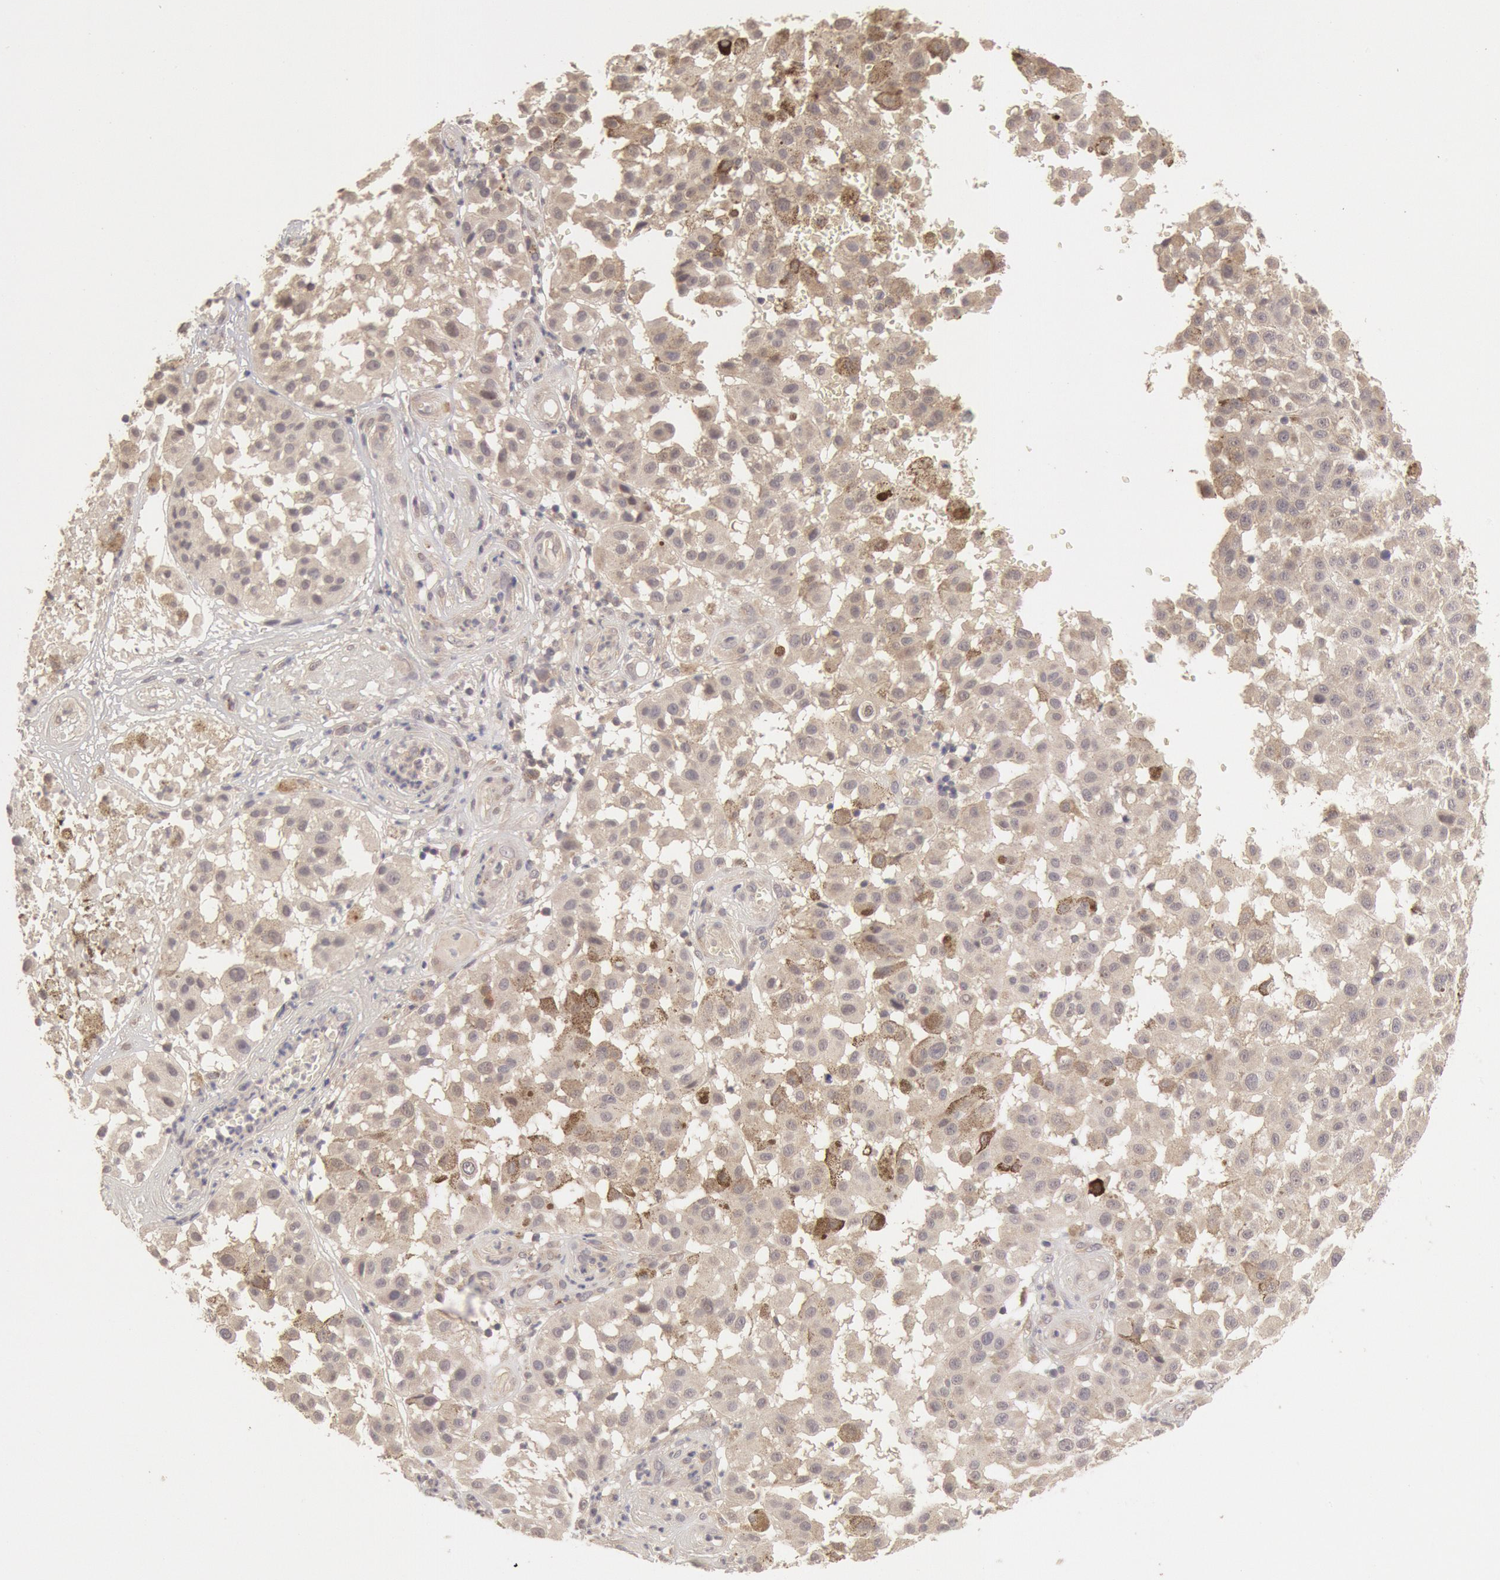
{"staining": {"intensity": "negative", "quantity": "none", "location": "none"}, "tissue": "melanoma", "cell_type": "Tumor cells", "image_type": "cancer", "snomed": [{"axis": "morphology", "description": "Malignant melanoma, NOS"}, {"axis": "topography", "description": "Skin"}], "caption": "Immunohistochemical staining of human melanoma exhibits no significant positivity in tumor cells.", "gene": "ZFP36L1", "patient": {"sex": "female", "age": 64}}